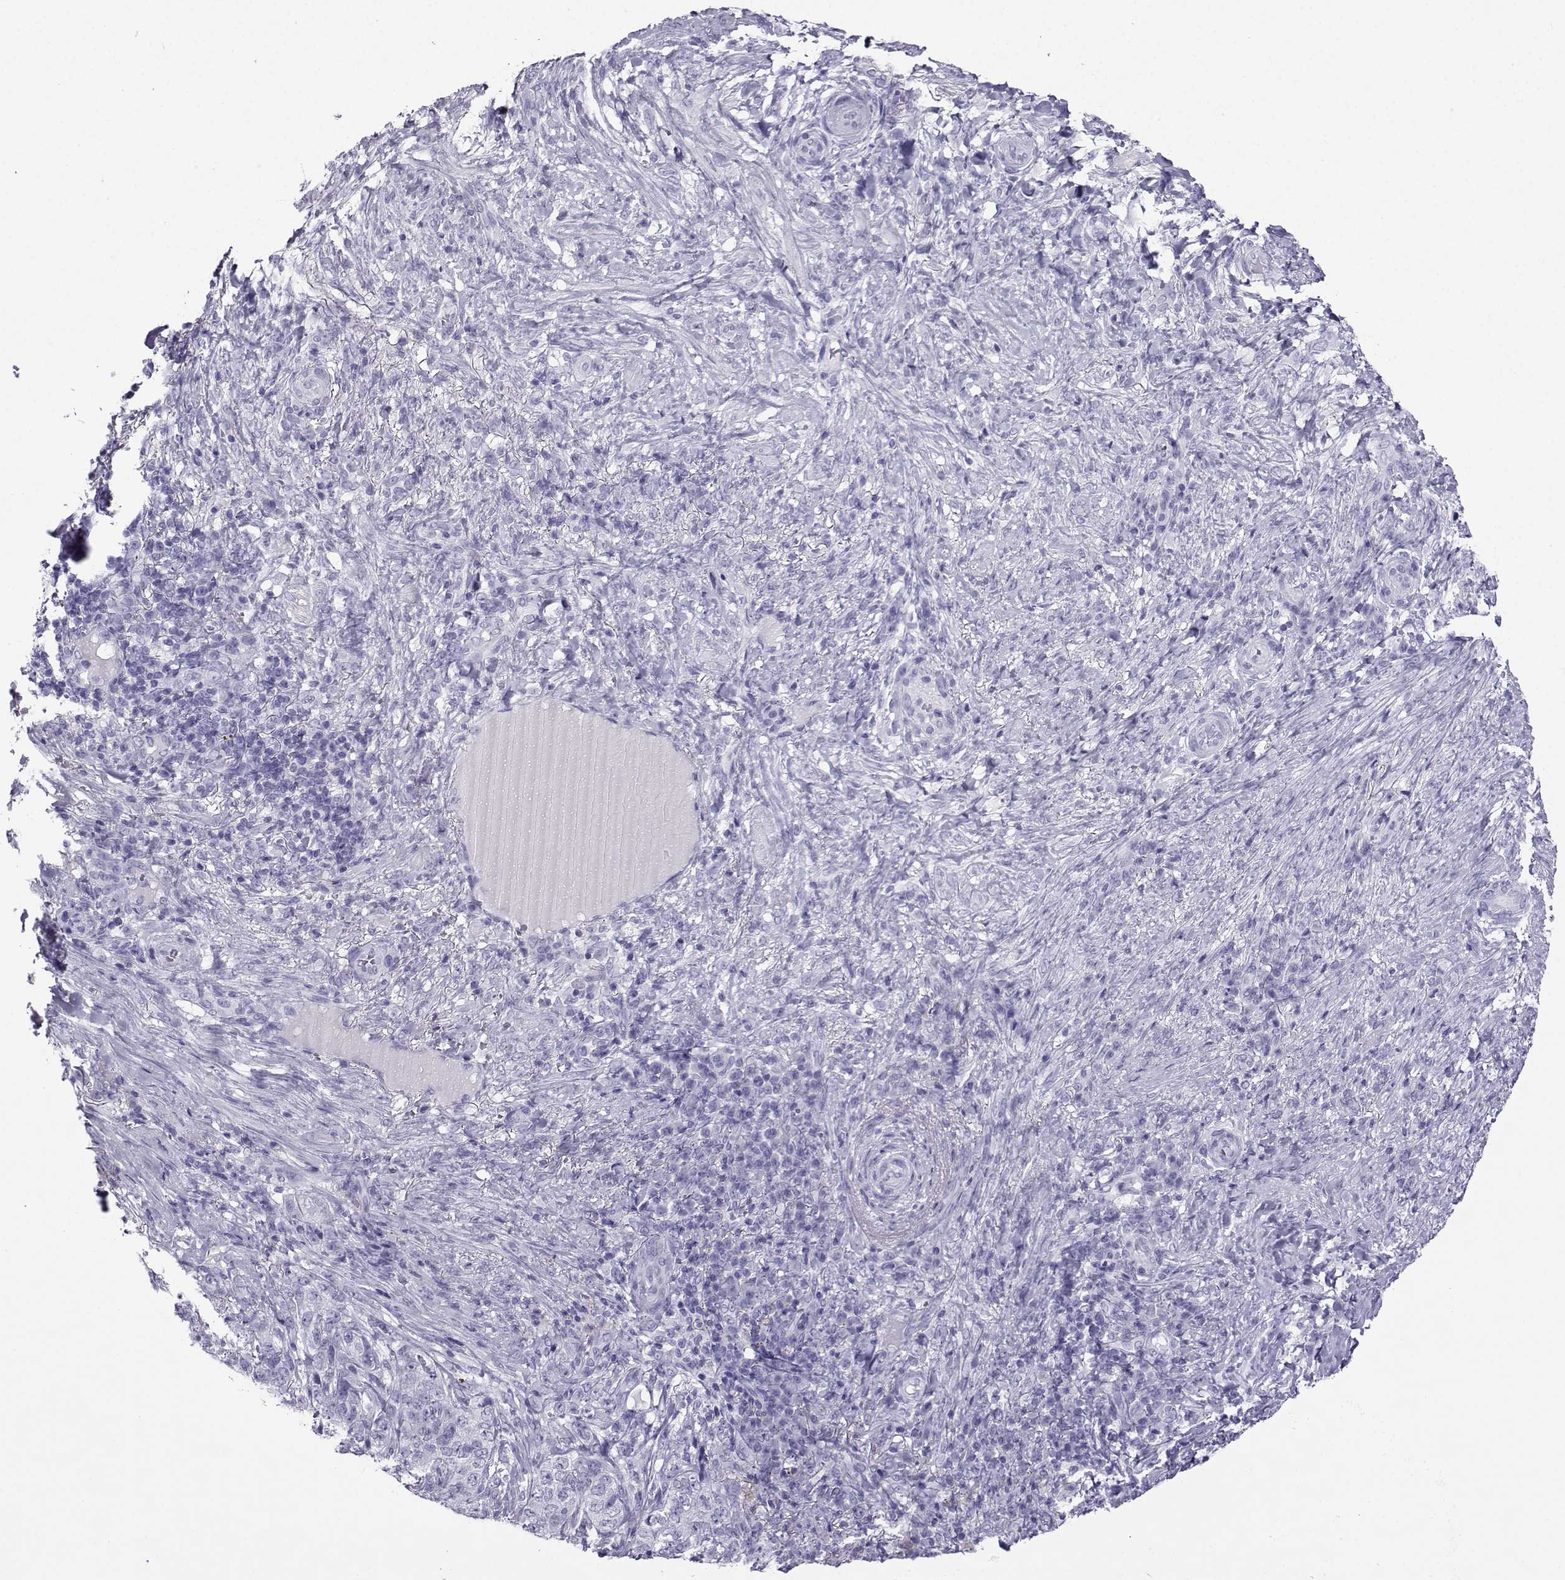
{"staining": {"intensity": "negative", "quantity": "none", "location": "none"}, "tissue": "skin cancer", "cell_type": "Tumor cells", "image_type": "cancer", "snomed": [{"axis": "morphology", "description": "Basal cell carcinoma"}, {"axis": "topography", "description": "Skin"}], "caption": "High power microscopy photomicrograph of an IHC photomicrograph of skin basal cell carcinoma, revealing no significant positivity in tumor cells.", "gene": "CRYBB1", "patient": {"sex": "female", "age": 69}}